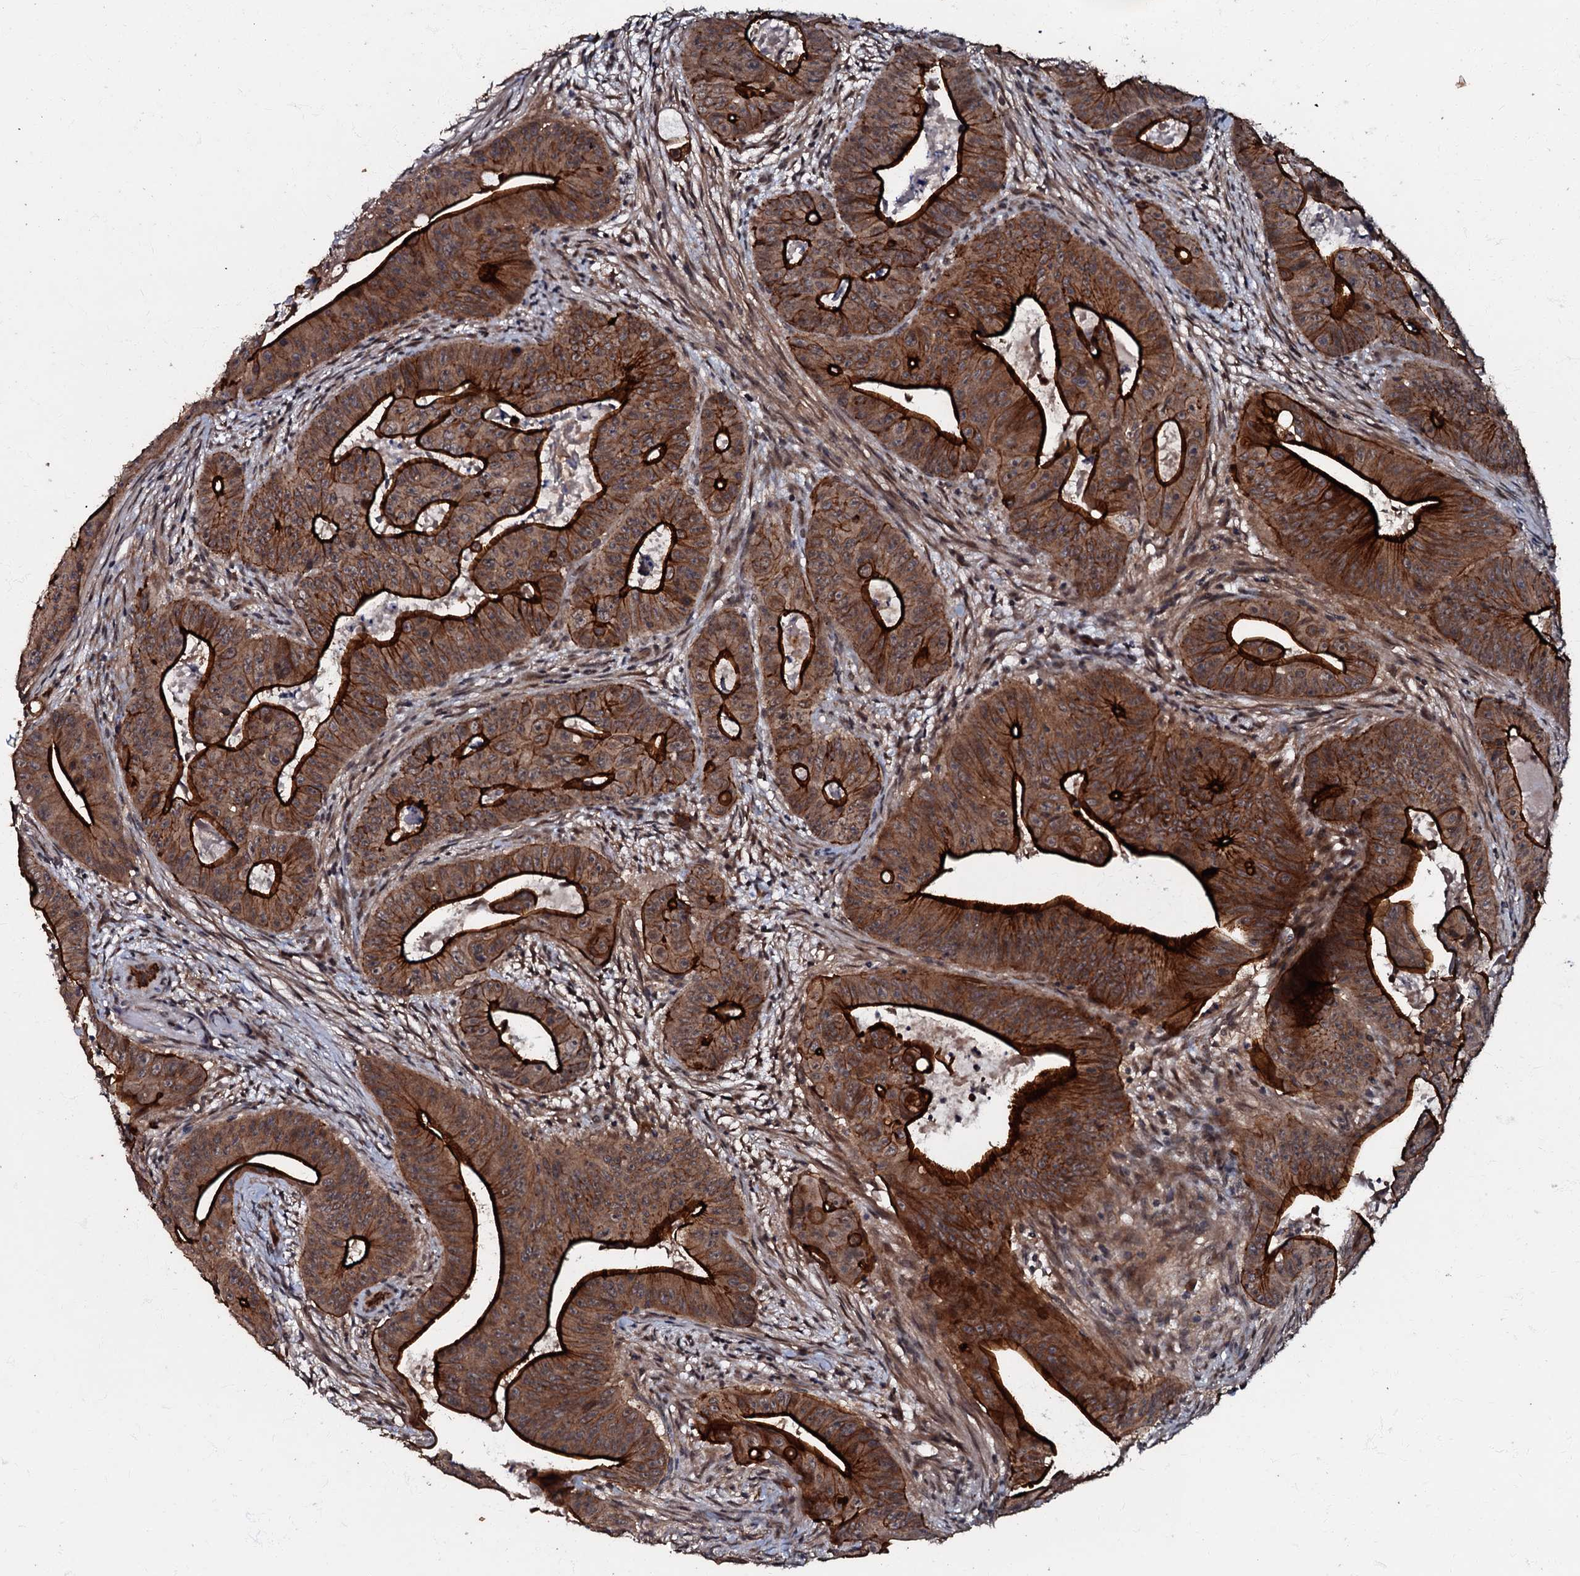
{"staining": {"intensity": "strong", "quantity": ">75%", "location": "cytoplasmic/membranous"}, "tissue": "colorectal cancer", "cell_type": "Tumor cells", "image_type": "cancer", "snomed": [{"axis": "morphology", "description": "Adenocarcinoma, NOS"}, {"axis": "topography", "description": "Rectum"}], "caption": "Tumor cells exhibit high levels of strong cytoplasmic/membranous staining in about >75% of cells in colorectal cancer (adenocarcinoma).", "gene": "MANSC4", "patient": {"sex": "female", "age": 75}}